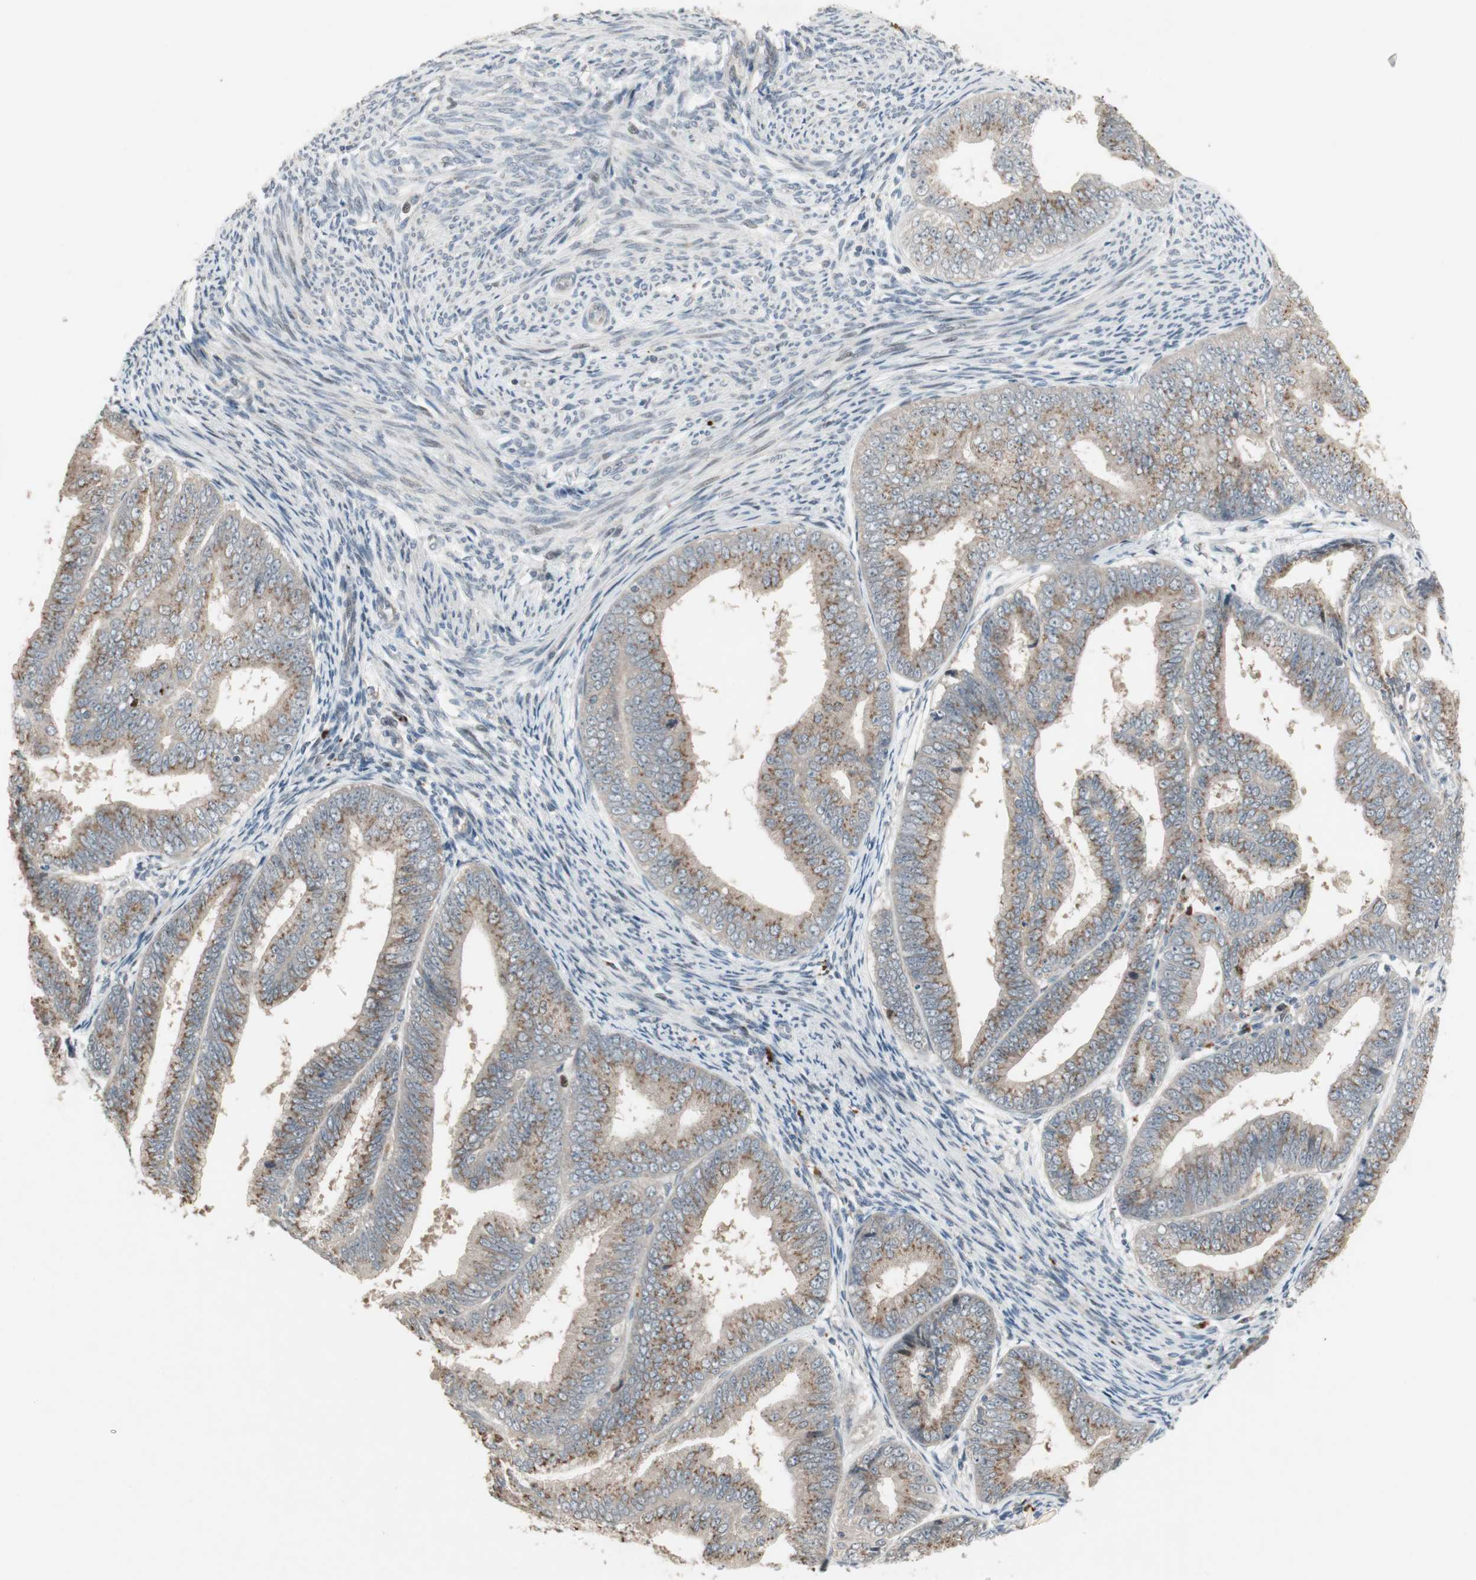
{"staining": {"intensity": "weak", "quantity": "25%-75%", "location": "cytoplasmic/membranous"}, "tissue": "endometrial cancer", "cell_type": "Tumor cells", "image_type": "cancer", "snomed": [{"axis": "morphology", "description": "Adenocarcinoma, NOS"}, {"axis": "topography", "description": "Endometrium"}], "caption": "IHC (DAB) staining of endometrial cancer displays weak cytoplasmic/membranous protein positivity in about 25%-75% of tumor cells.", "gene": "SNX4", "patient": {"sex": "female", "age": 63}}